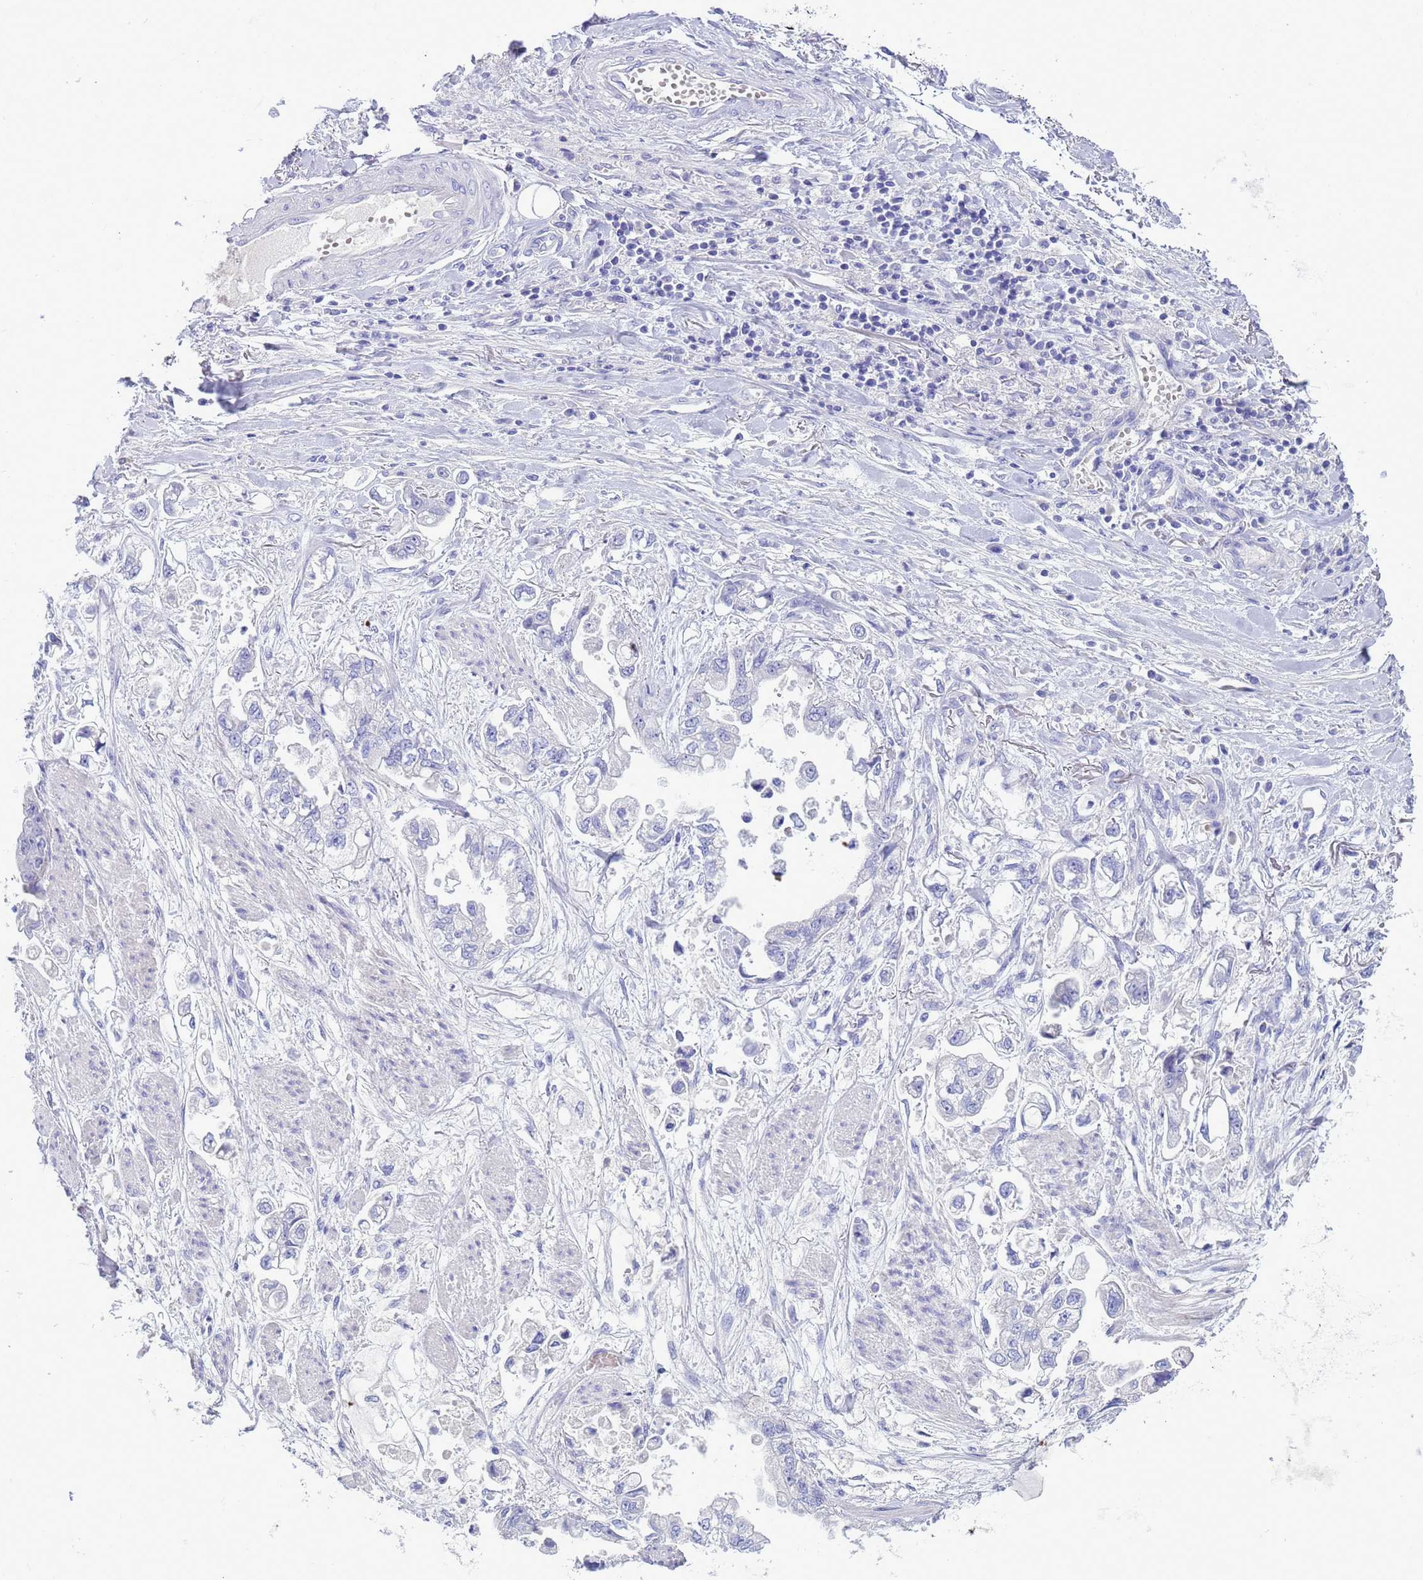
{"staining": {"intensity": "negative", "quantity": "none", "location": "none"}, "tissue": "stomach cancer", "cell_type": "Tumor cells", "image_type": "cancer", "snomed": [{"axis": "morphology", "description": "Adenocarcinoma, NOS"}, {"axis": "topography", "description": "Stomach"}], "caption": "Immunohistochemical staining of human stomach cancer (adenocarcinoma) demonstrates no significant expression in tumor cells.", "gene": "SYCN", "patient": {"sex": "male", "age": 62}}